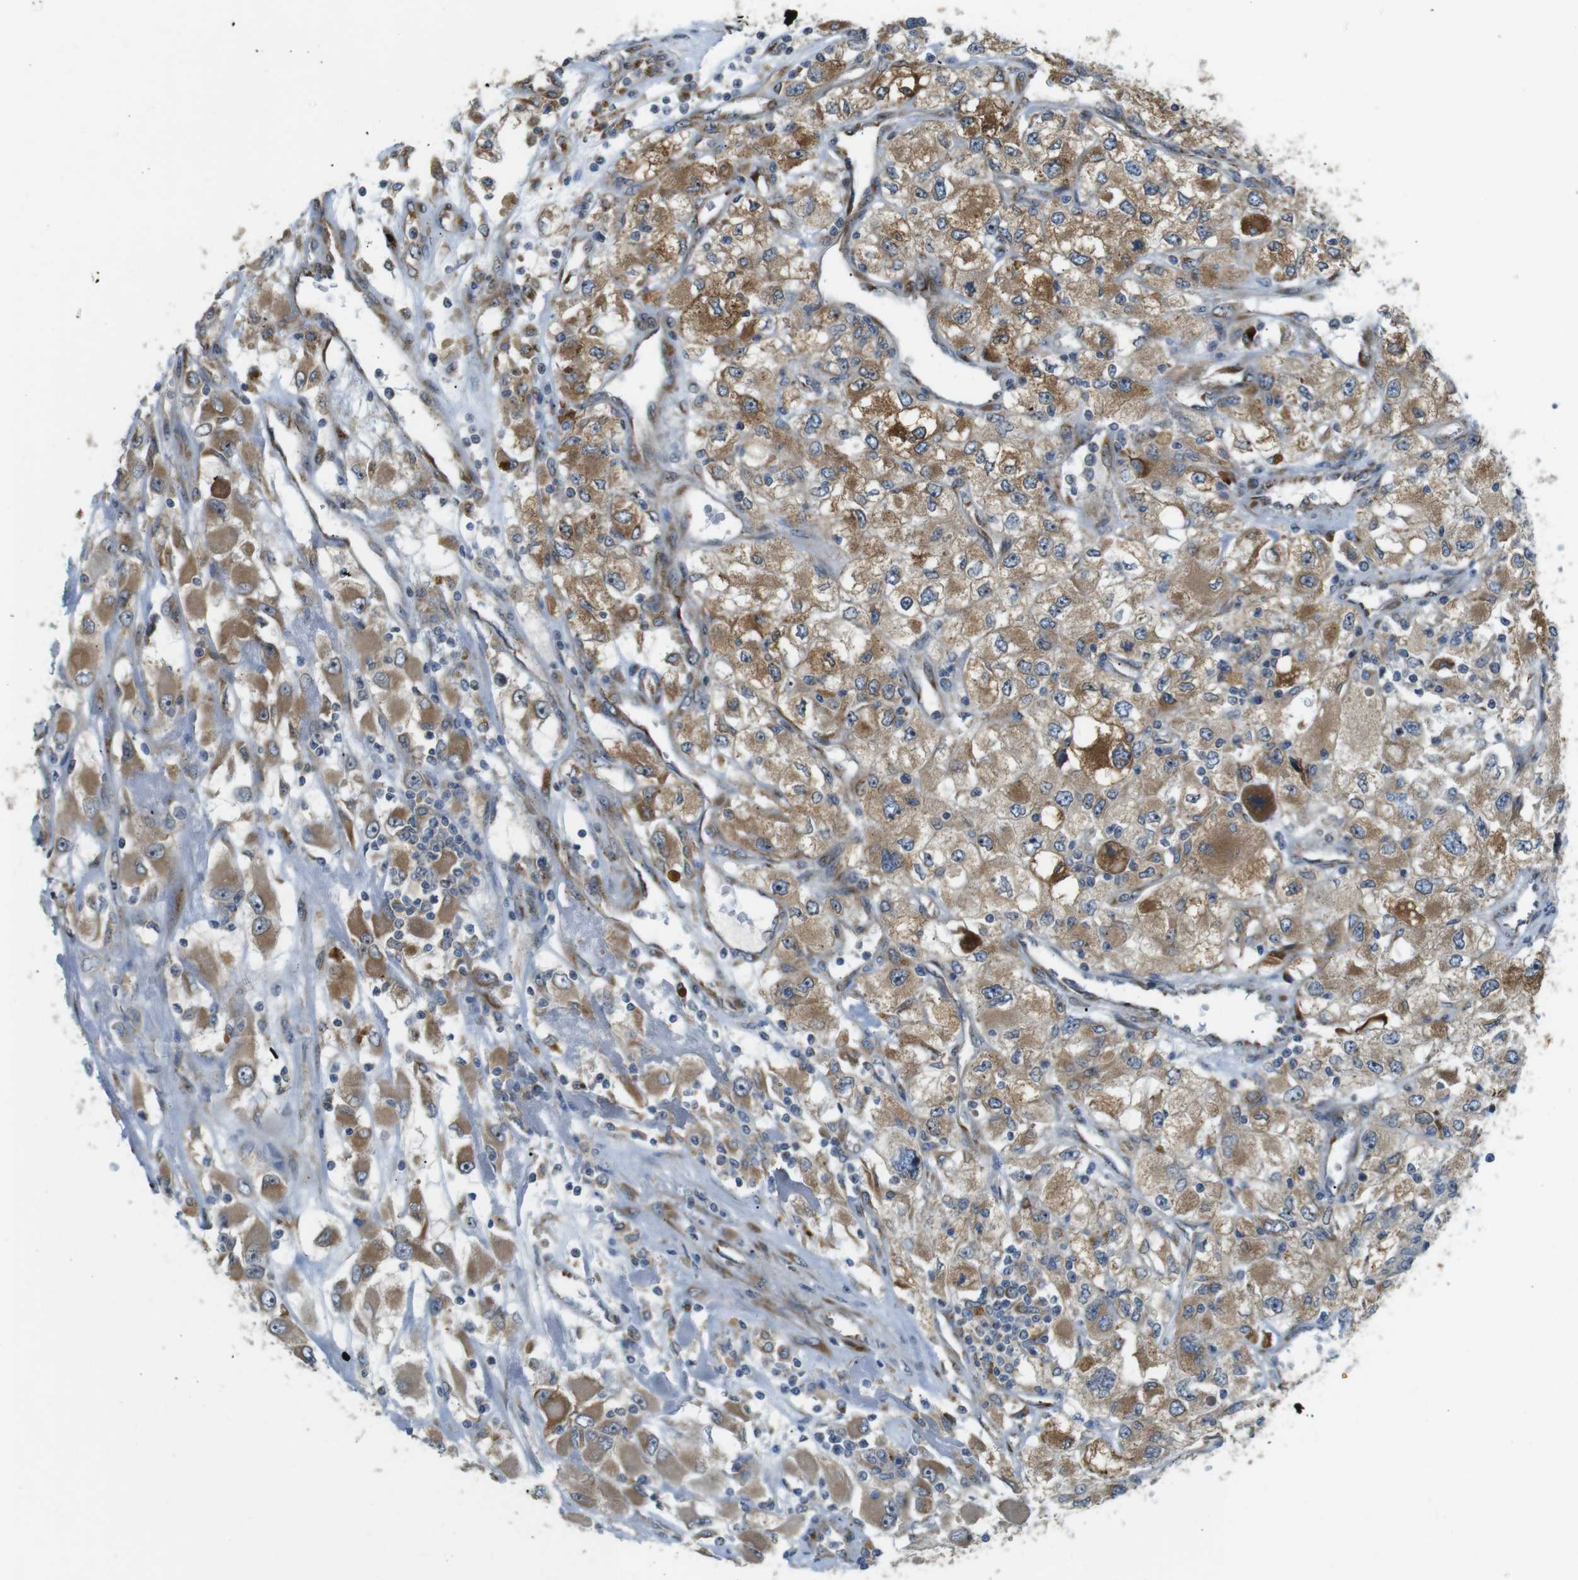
{"staining": {"intensity": "moderate", "quantity": ">75%", "location": "cytoplasmic/membranous"}, "tissue": "renal cancer", "cell_type": "Tumor cells", "image_type": "cancer", "snomed": [{"axis": "morphology", "description": "Adenocarcinoma, NOS"}, {"axis": "topography", "description": "Kidney"}], "caption": "Moderate cytoplasmic/membranous expression for a protein is seen in approximately >75% of tumor cells of renal adenocarcinoma using immunohistochemistry (IHC).", "gene": "TMEM143", "patient": {"sex": "female", "age": 52}}